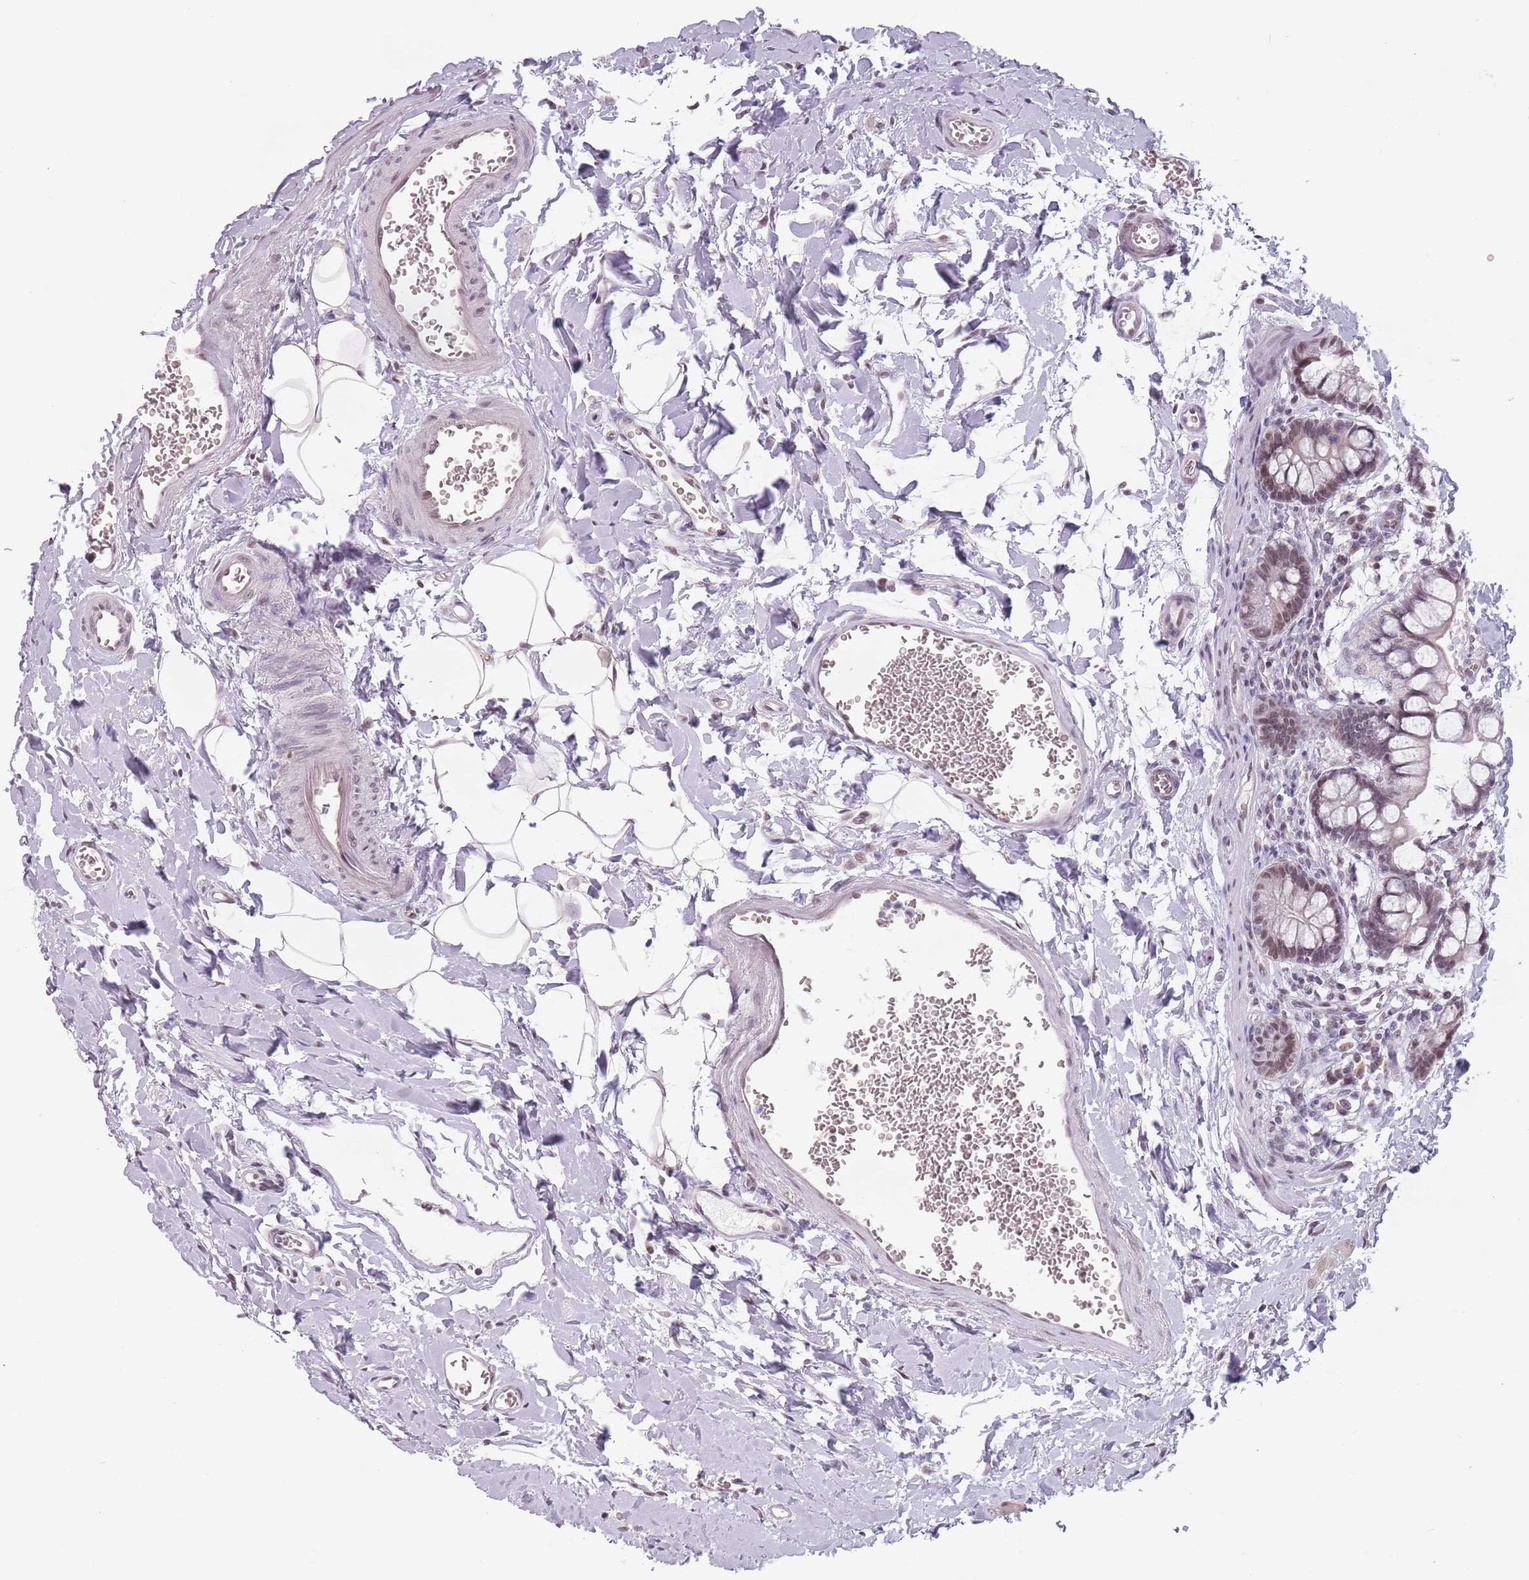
{"staining": {"intensity": "weak", "quantity": "25%-75%", "location": "nuclear"}, "tissue": "small intestine", "cell_type": "Glandular cells", "image_type": "normal", "snomed": [{"axis": "morphology", "description": "Normal tissue, NOS"}, {"axis": "topography", "description": "Small intestine"}], "caption": "This is a histology image of immunohistochemistry staining of unremarkable small intestine, which shows weak staining in the nuclear of glandular cells.", "gene": "PTCHD1", "patient": {"sex": "male", "age": 52}}